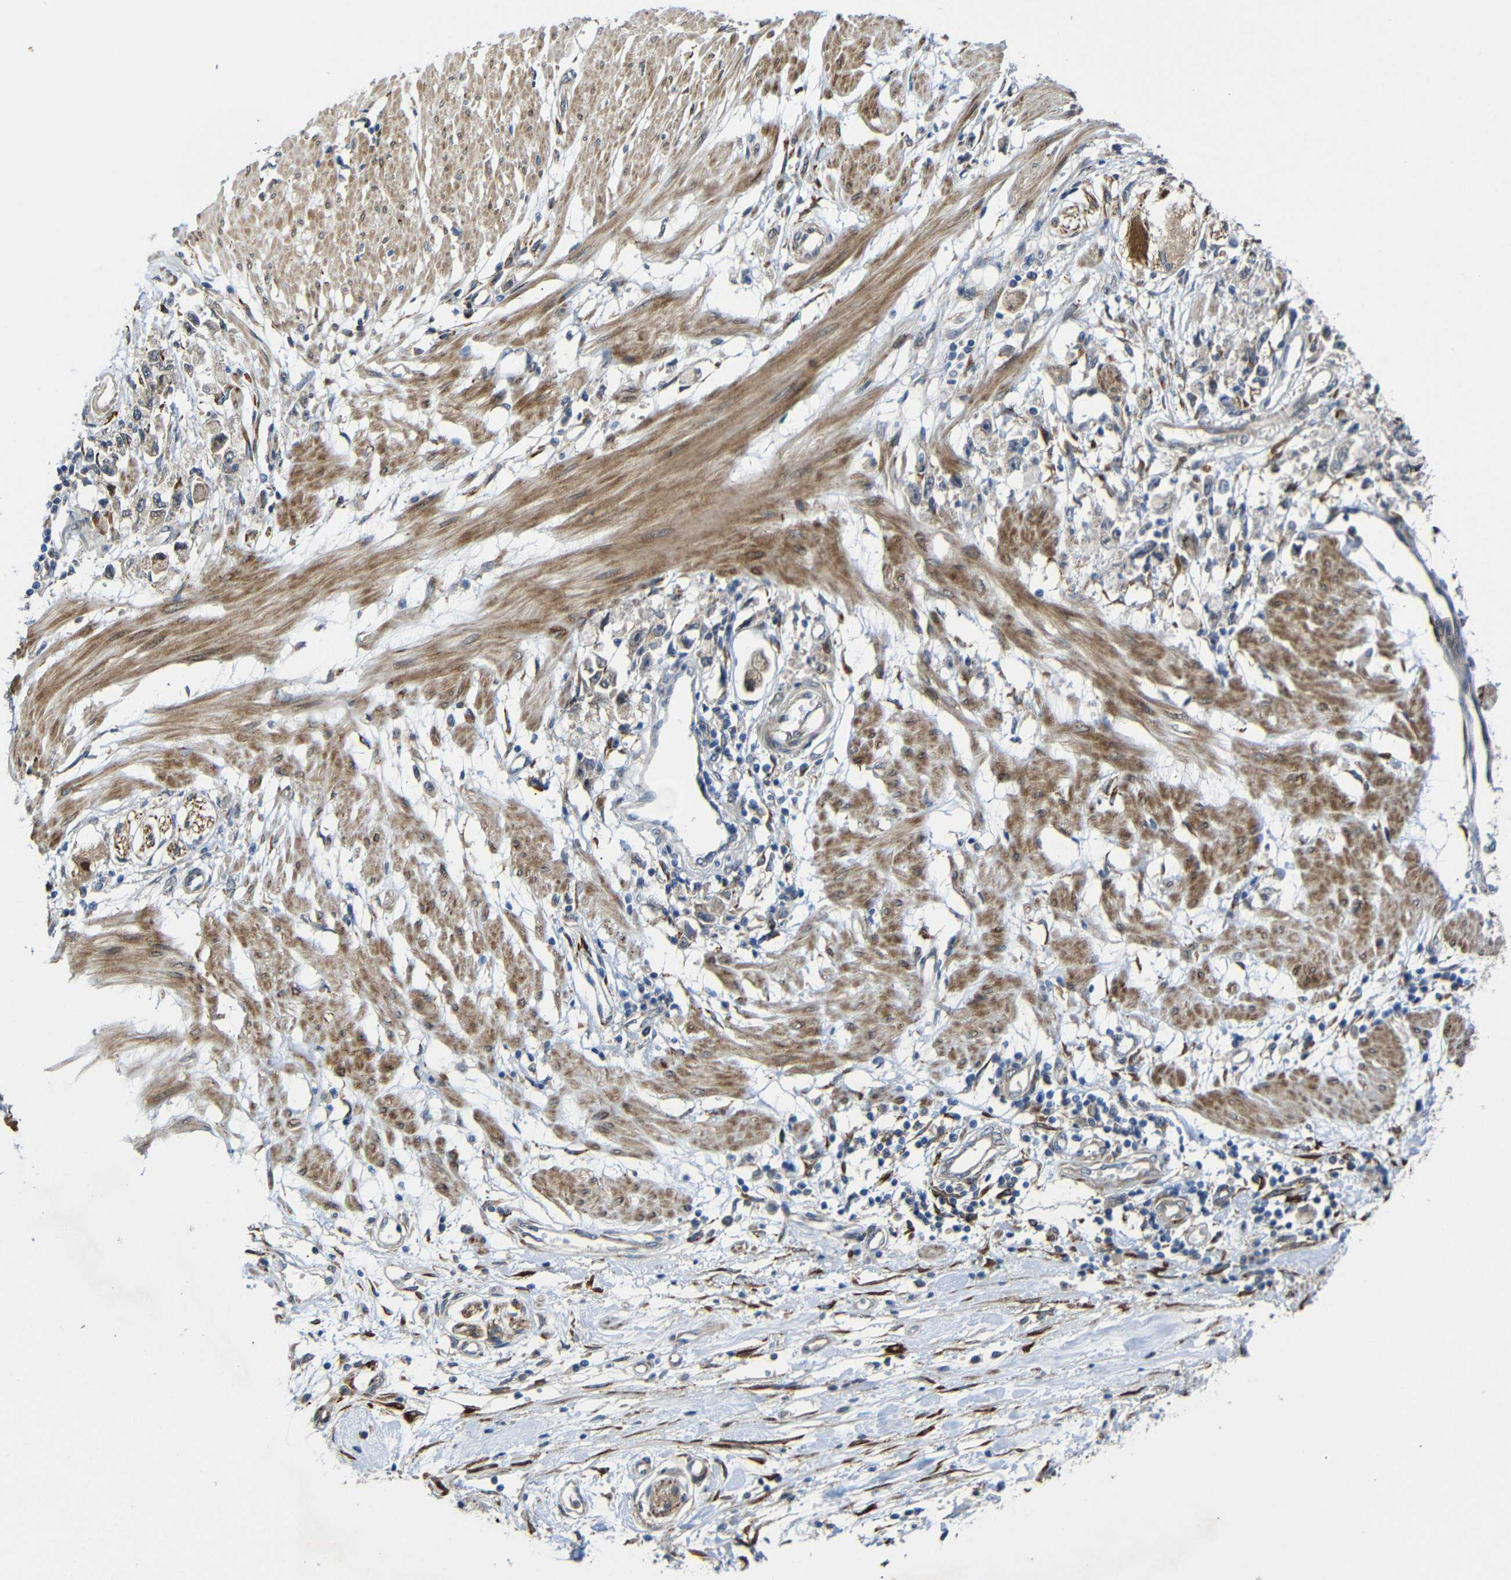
{"staining": {"intensity": "weak", "quantity": ">75%", "location": "cytoplasmic/membranous"}, "tissue": "stomach cancer", "cell_type": "Tumor cells", "image_type": "cancer", "snomed": [{"axis": "morphology", "description": "Adenocarcinoma, NOS"}, {"axis": "topography", "description": "Stomach"}], "caption": "This histopathology image reveals immunohistochemistry staining of adenocarcinoma (stomach), with low weak cytoplasmic/membranous expression in about >75% of tumor cells.", "gene": "P3H2", "patient": {"sex": "female", "age": 59}}